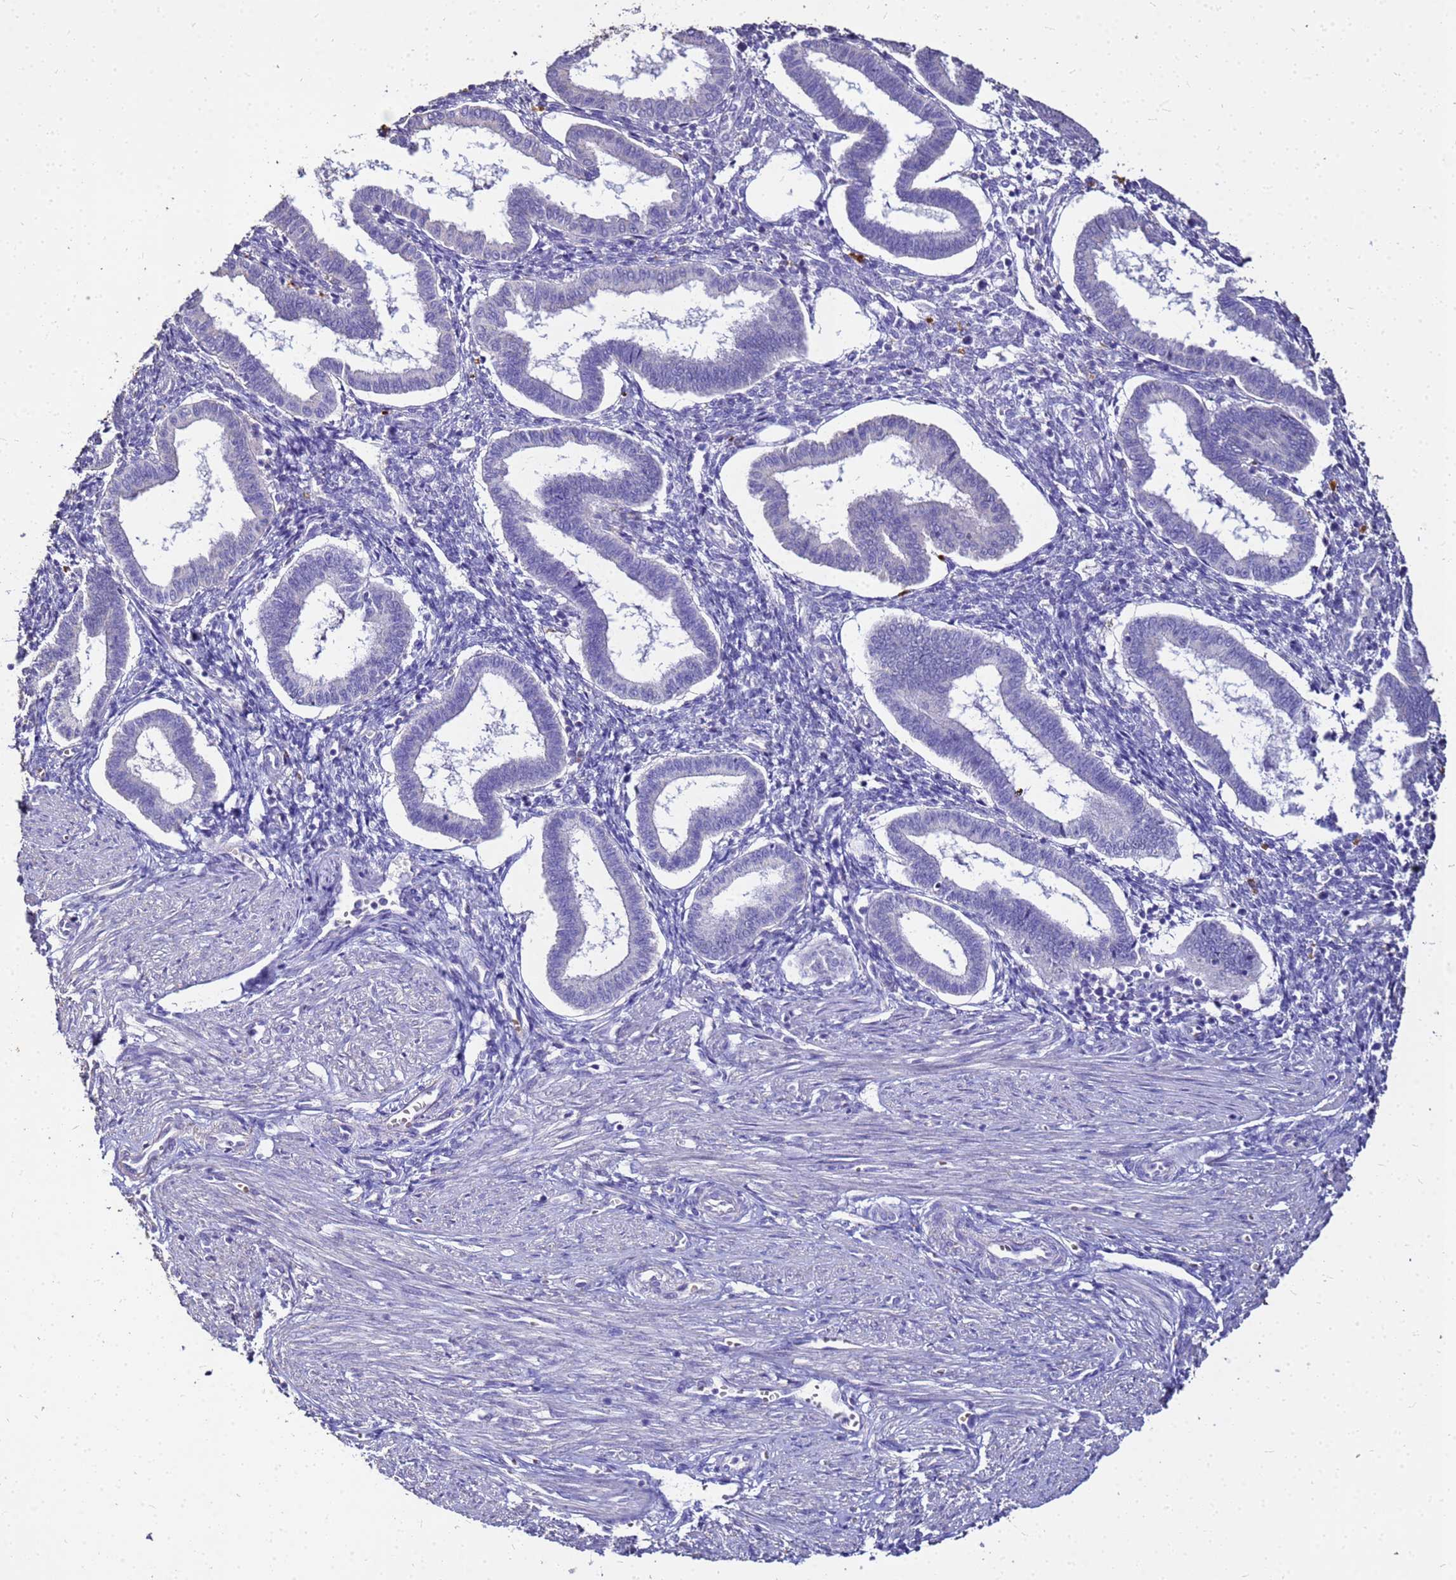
{"staining": {"intensity": "negative", "quantity": "none", "location": "none"}, "tissue": "endometrium", "cell_type": "Cells in endometrial stroma", "image_type": "normal", "snomed": [{"axis": "morphology", "description": "Normal tissue, NOS"}, {"axis": "topography", "description": "Endometrium"}], "caption": "This is an immunohistochemistry histopathology image of unremarkable human endometrium. There is no positivity in cells in endometrial stroma.", "gene": "S100A2", "patient": {"sex": "female", "age": 24}}